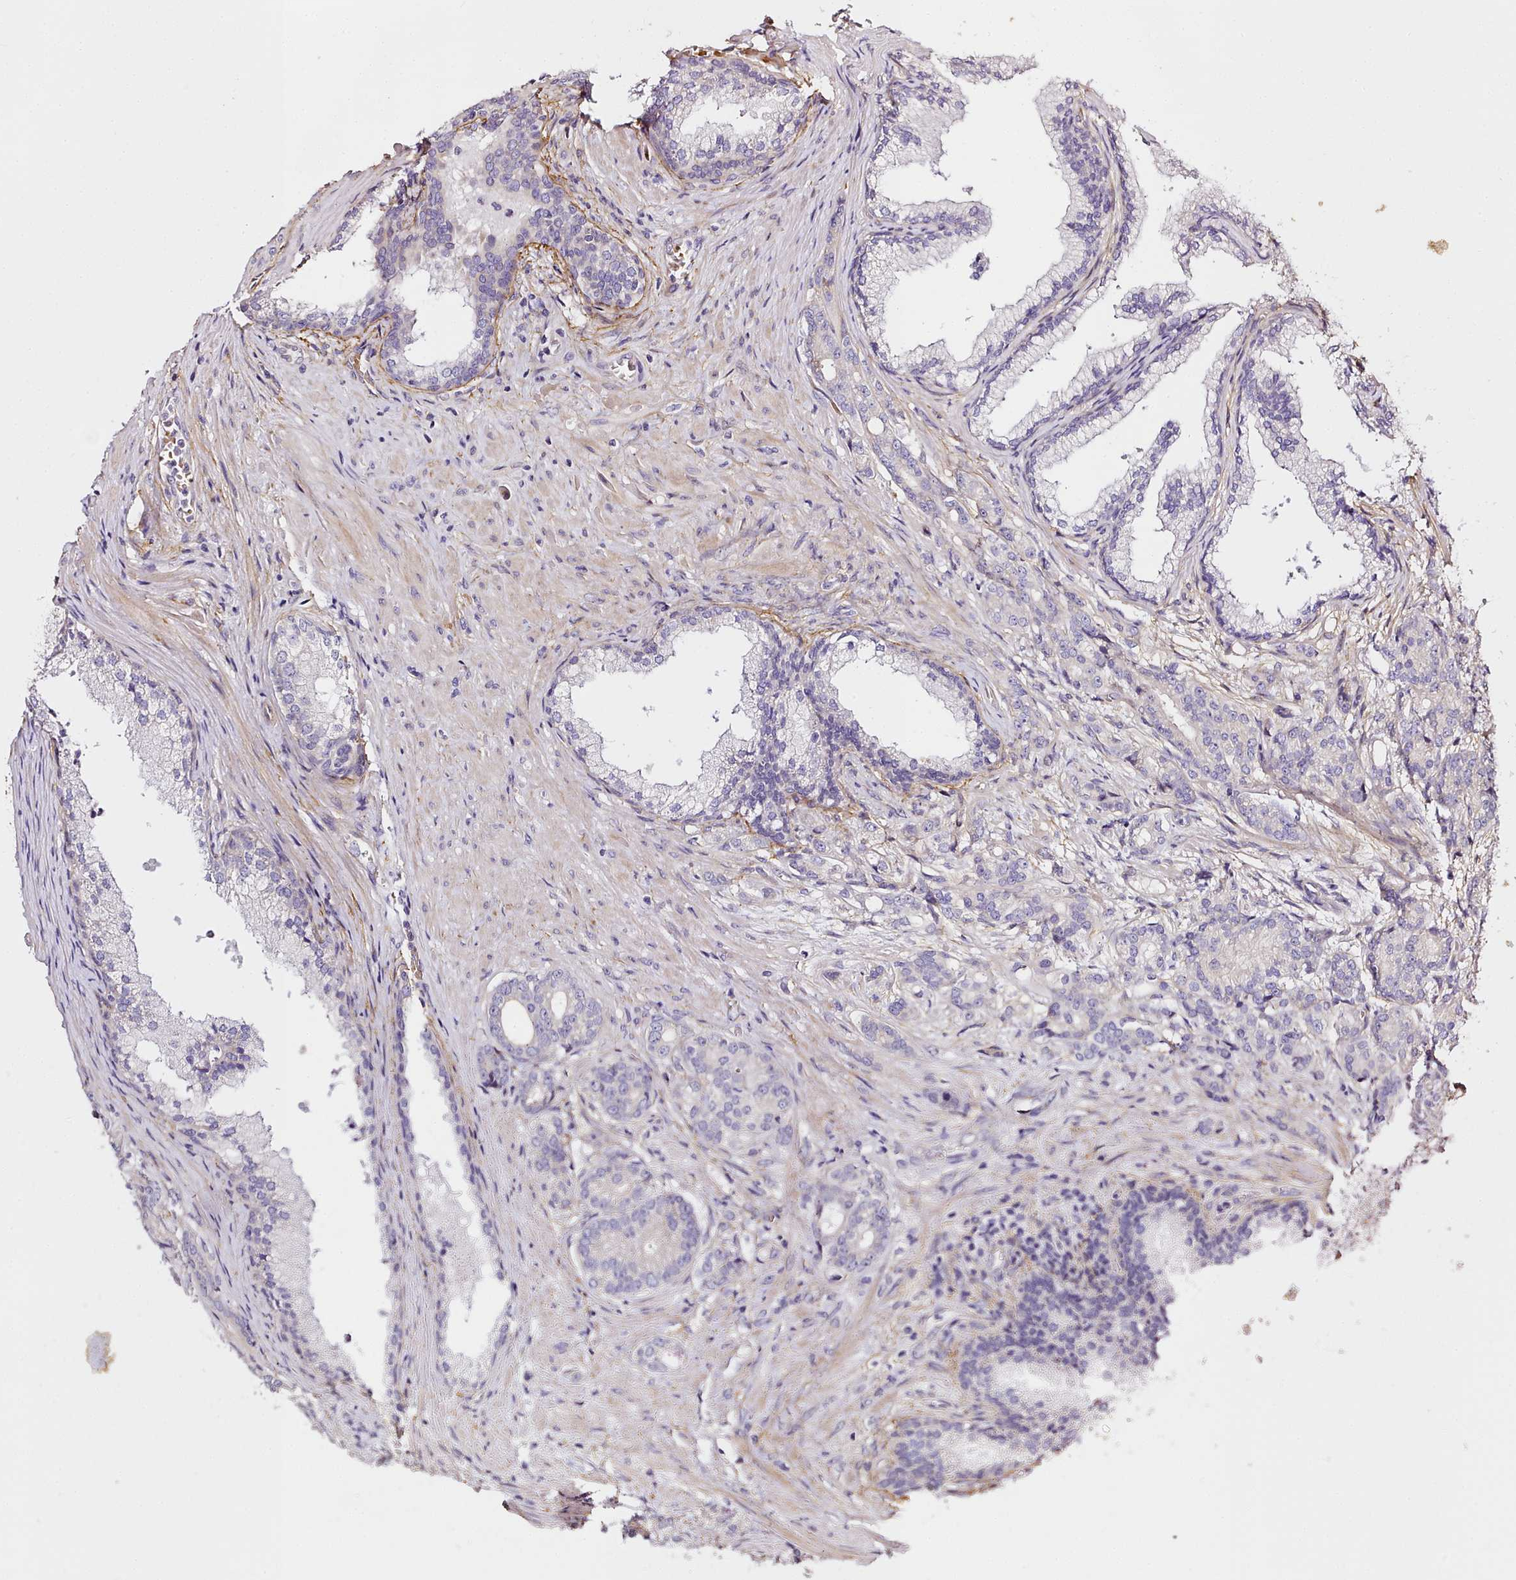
{"staining": {"intensity": "negative", "quantity": "none", "location": "none"}, "tissue": "prostate cancer", "cell_type": "Tumor cells", "image_type": "cancer", "snomed": [{"axis": "morphology", "description": "Adenocarcinoma, Low grade"}, {"axis": "topography", "description": "Prostate"}], "caption": "Tumor cells are negative for brown protein staining in prostate cancer.", "gene": "NBPF1", "patient": {"sex": "male", "age": 71}}